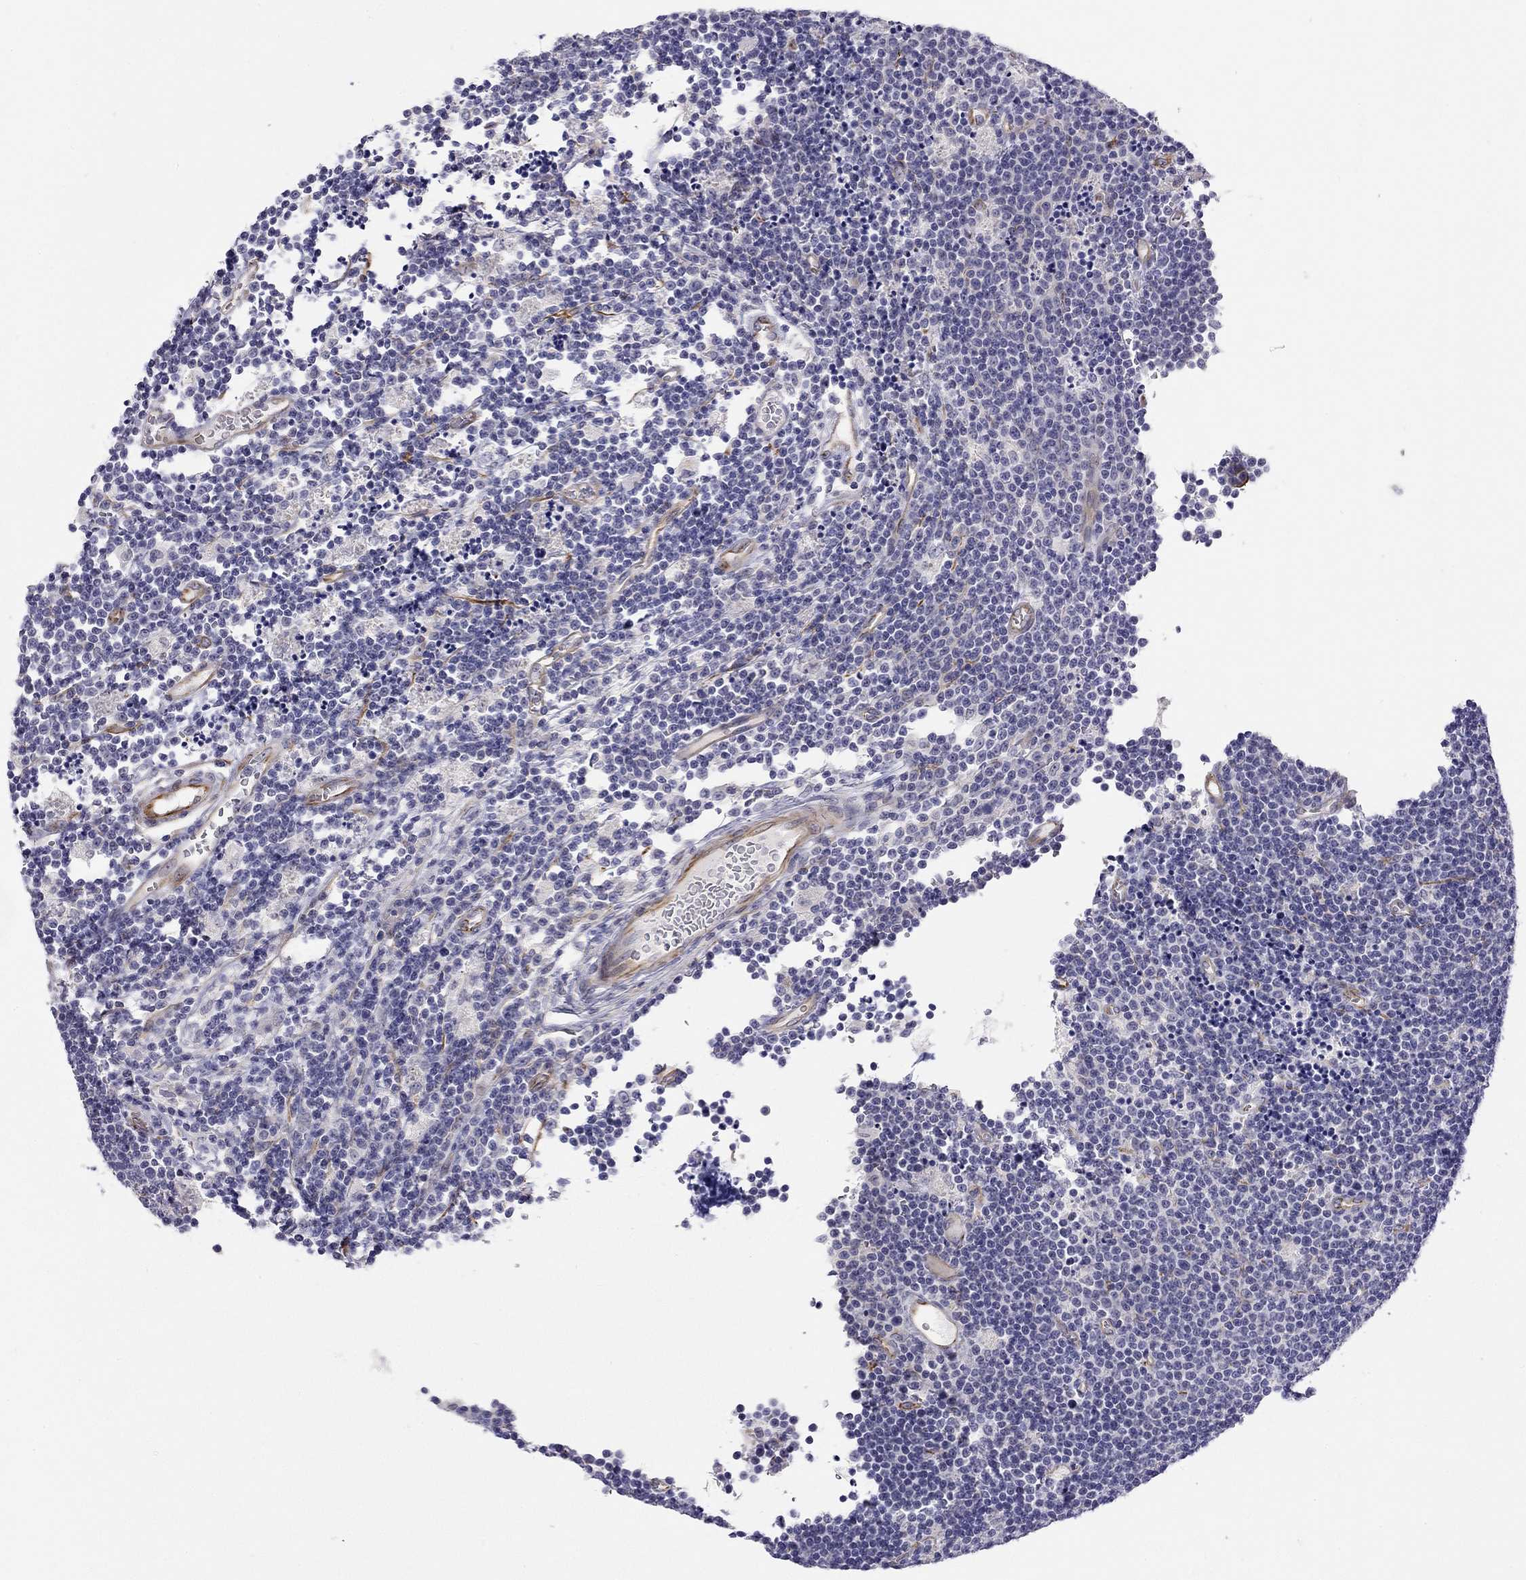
{"staining": {"intensity": "negative", "quantity": "none", "location": "none"}, "tissue": "lymphoma", "cell_type": "Tumor cells", "image_type": "cancer", "snomed": [{"axis": "morphology", "description": "Malignant lymphoma, non-Hodgkin's type, Low grade"}, {"axis": "topography", "description": "Brain"}], "caption": "Image shows no significant protein positivity in tumor cells of lymphoma. (DAB immunohistochemistry, high magnification).", "gene": "RTL1", "patient": {"sex": "female", "age": 66}}